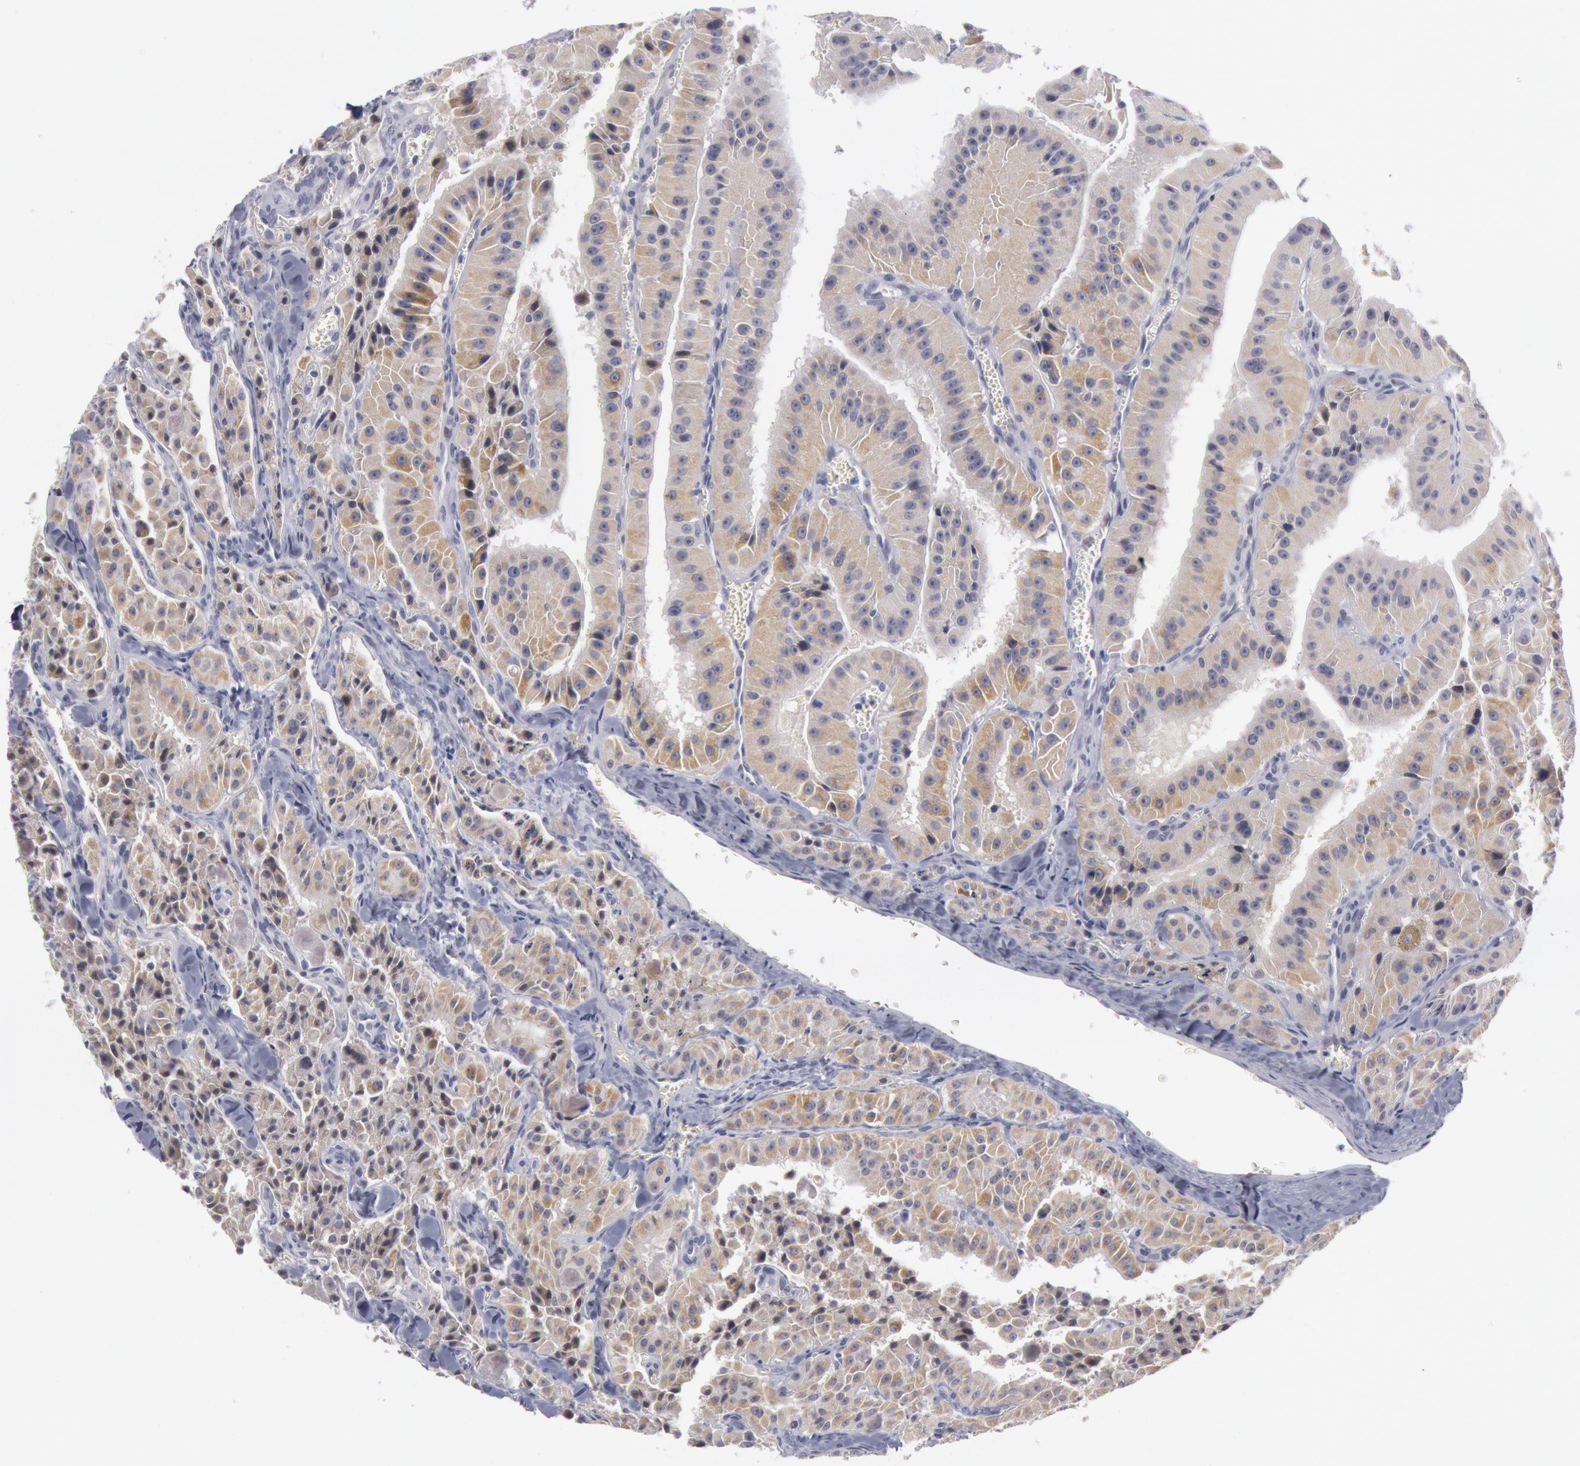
{"staining": {"intensity": "moderate", "quantity": "25%-75%", "location": "cytoplasmic/membranous"}, "tissue": "thyroid cancer", "cell_type": "Tumor cells", "image_type": "cancer", "snomed": [{"axis": "morphology", "description": "Carcinoma, NOS"}, {"axis": "topography", "description": "Thyroid gland"}], "caption": "A brown stain highlights moderate cytoplasmic/membranous staining of a protein in thyroid cancer tumor cells. (brown staining indicates protein expression, while blue staining denotes nuclei).", "gene": "JOSD1", "patient": {"sex": "male", "age": 76}}